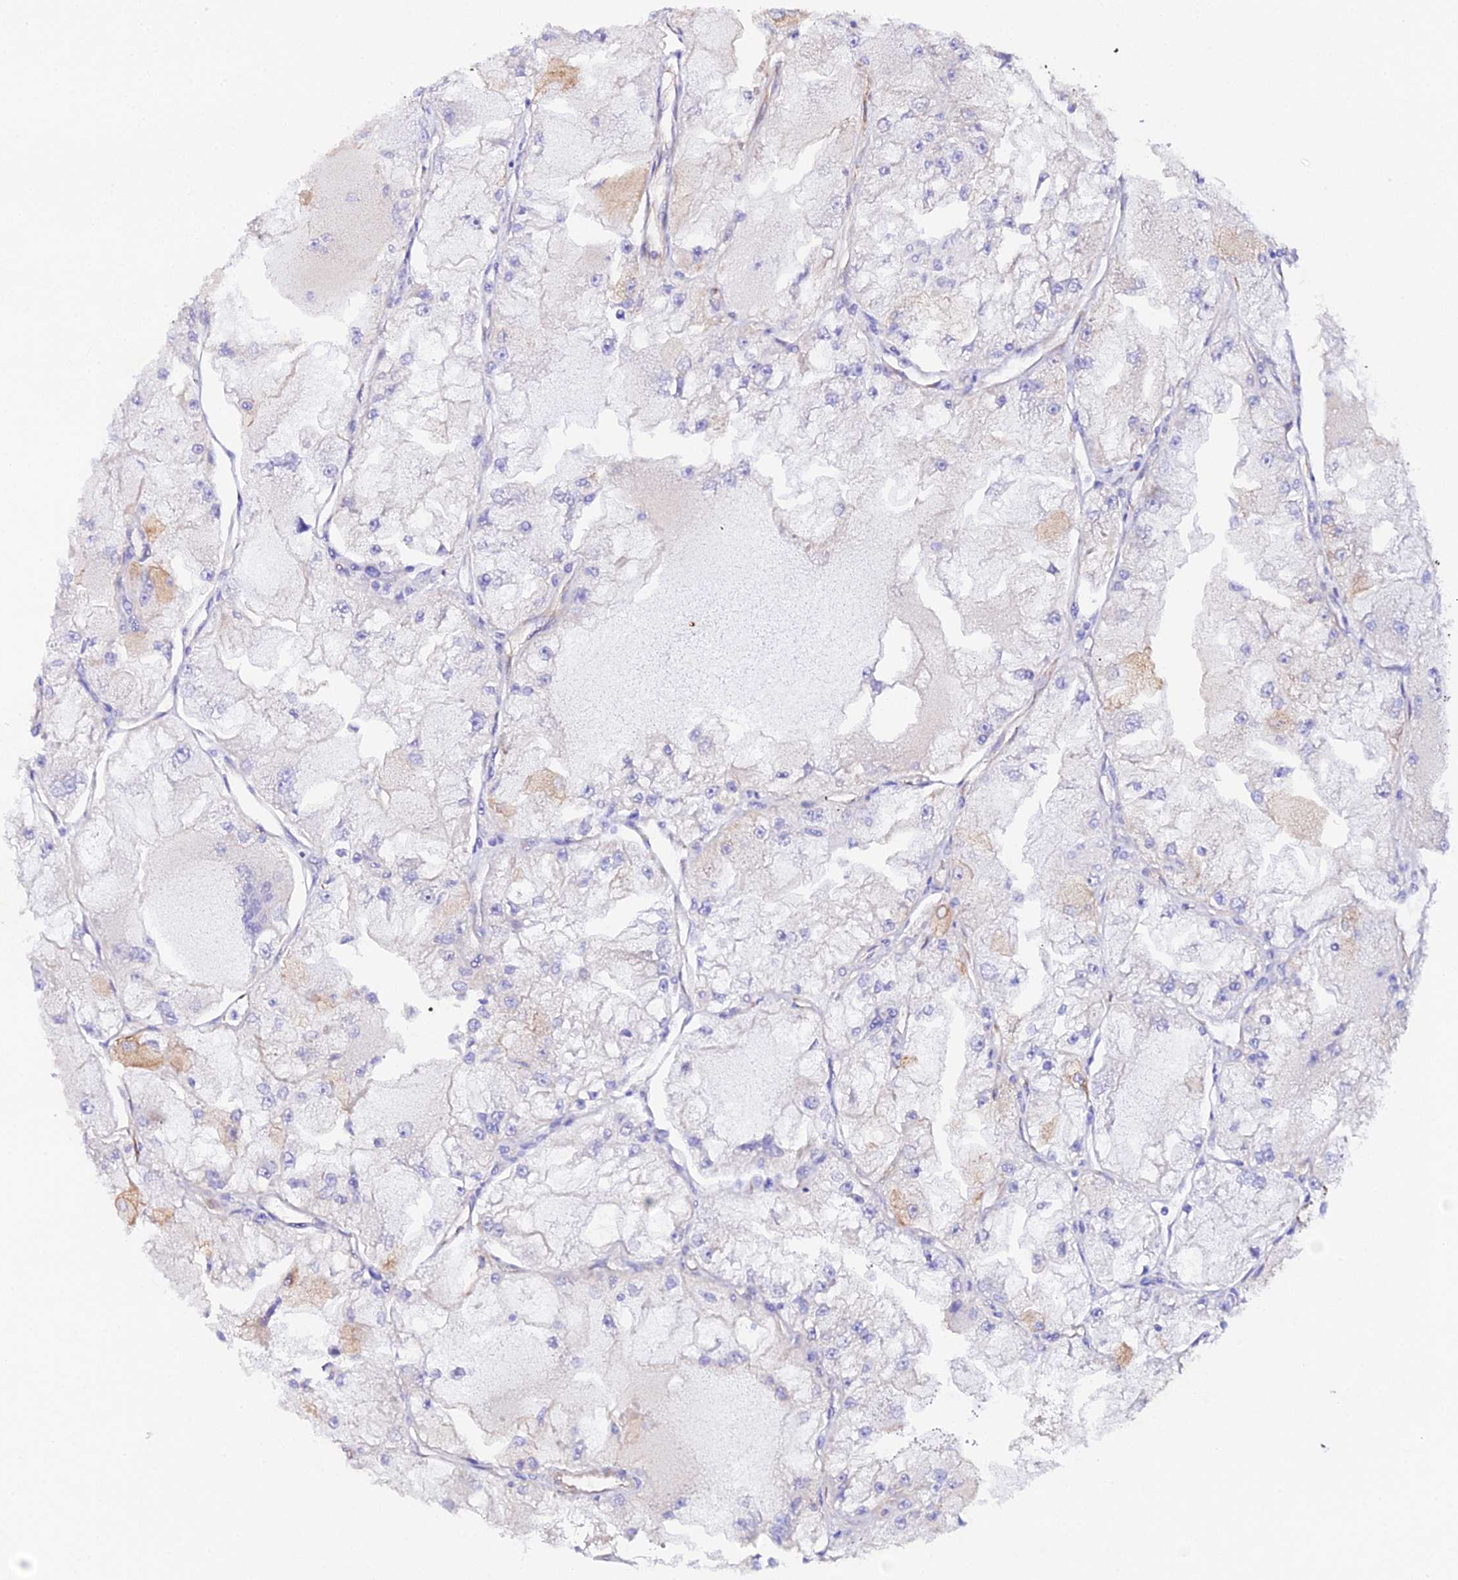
{"staining": {"intensity": "moderate", "quantity": "<25%", "location": "cytoplasmic/membranous"}, "tissue": "renal cancer", "cell_type": "Tumor cells", "image_type": "cancer", "snomed": [{"axis": "morphology", "description": "Adenocarcinoma, NOS"}, {"axis": "topography", "description": "Kidney"}], "caption": "Human adenocarcinoma (renal) stained with a protein marker demonstrates moderate staining in tumor cells.", "gene": "CFAP45", "patient": {"sex": "female", "age": 72}}